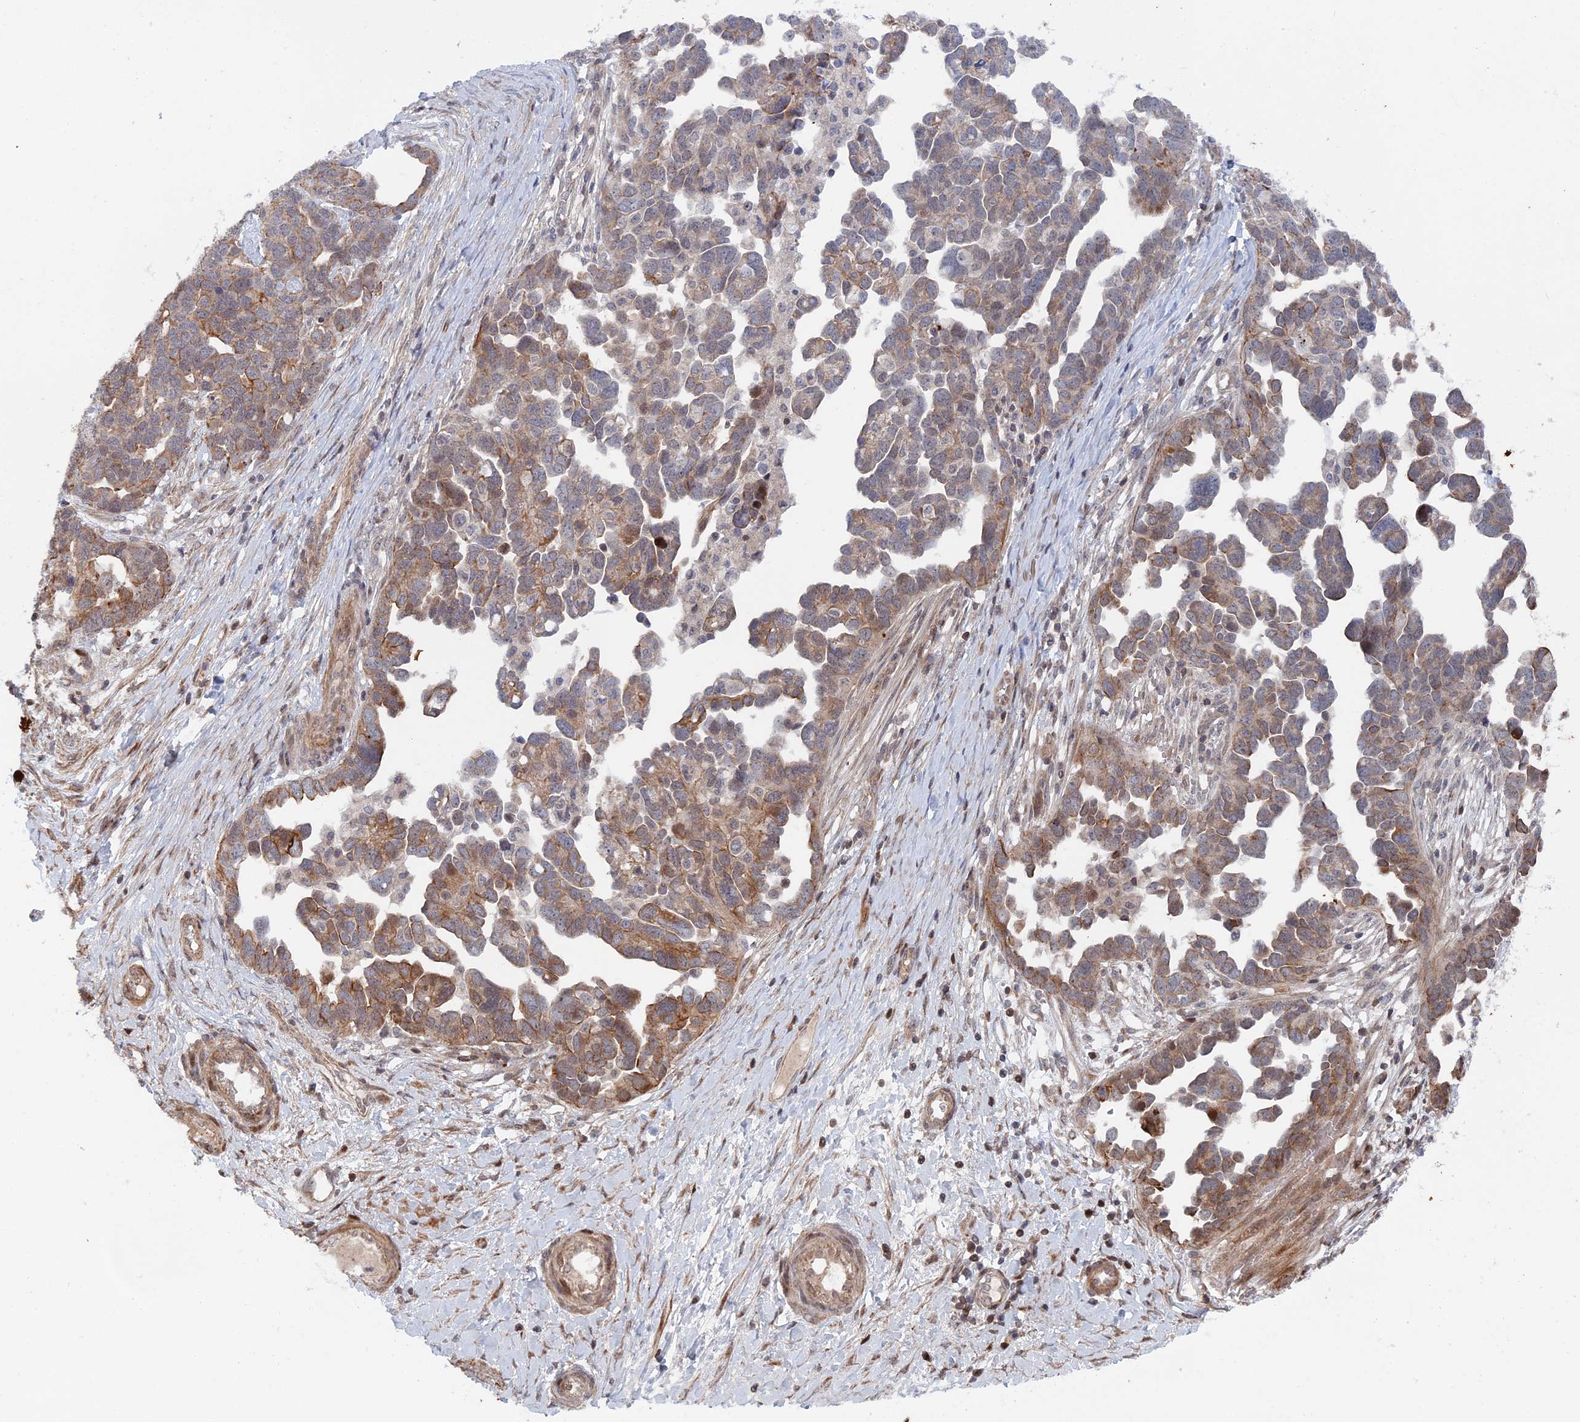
{"staining": {"intensity": "moderate", "quantity": "25%-75%", "location": "cytoplasmic/membranous"}, "tissue": "ovarian cancer", "cell_type": "Tumor cells", "image_type": "cancer", "snomed": [{"axis": "morphology", "description": "Cystadenocarcinoma, serous, NOS"}, {"axis": "topography", "description": "Ovary"}], "caption": "Moderate cytoplasmic/membranous positivity for a protein is present in approximately 25%-75% of tumor cells of serous cystadenocarcinoma (ovarian) using IHC.", "gene": "IL7", "patient": {"sex": "female", "age": 54}}